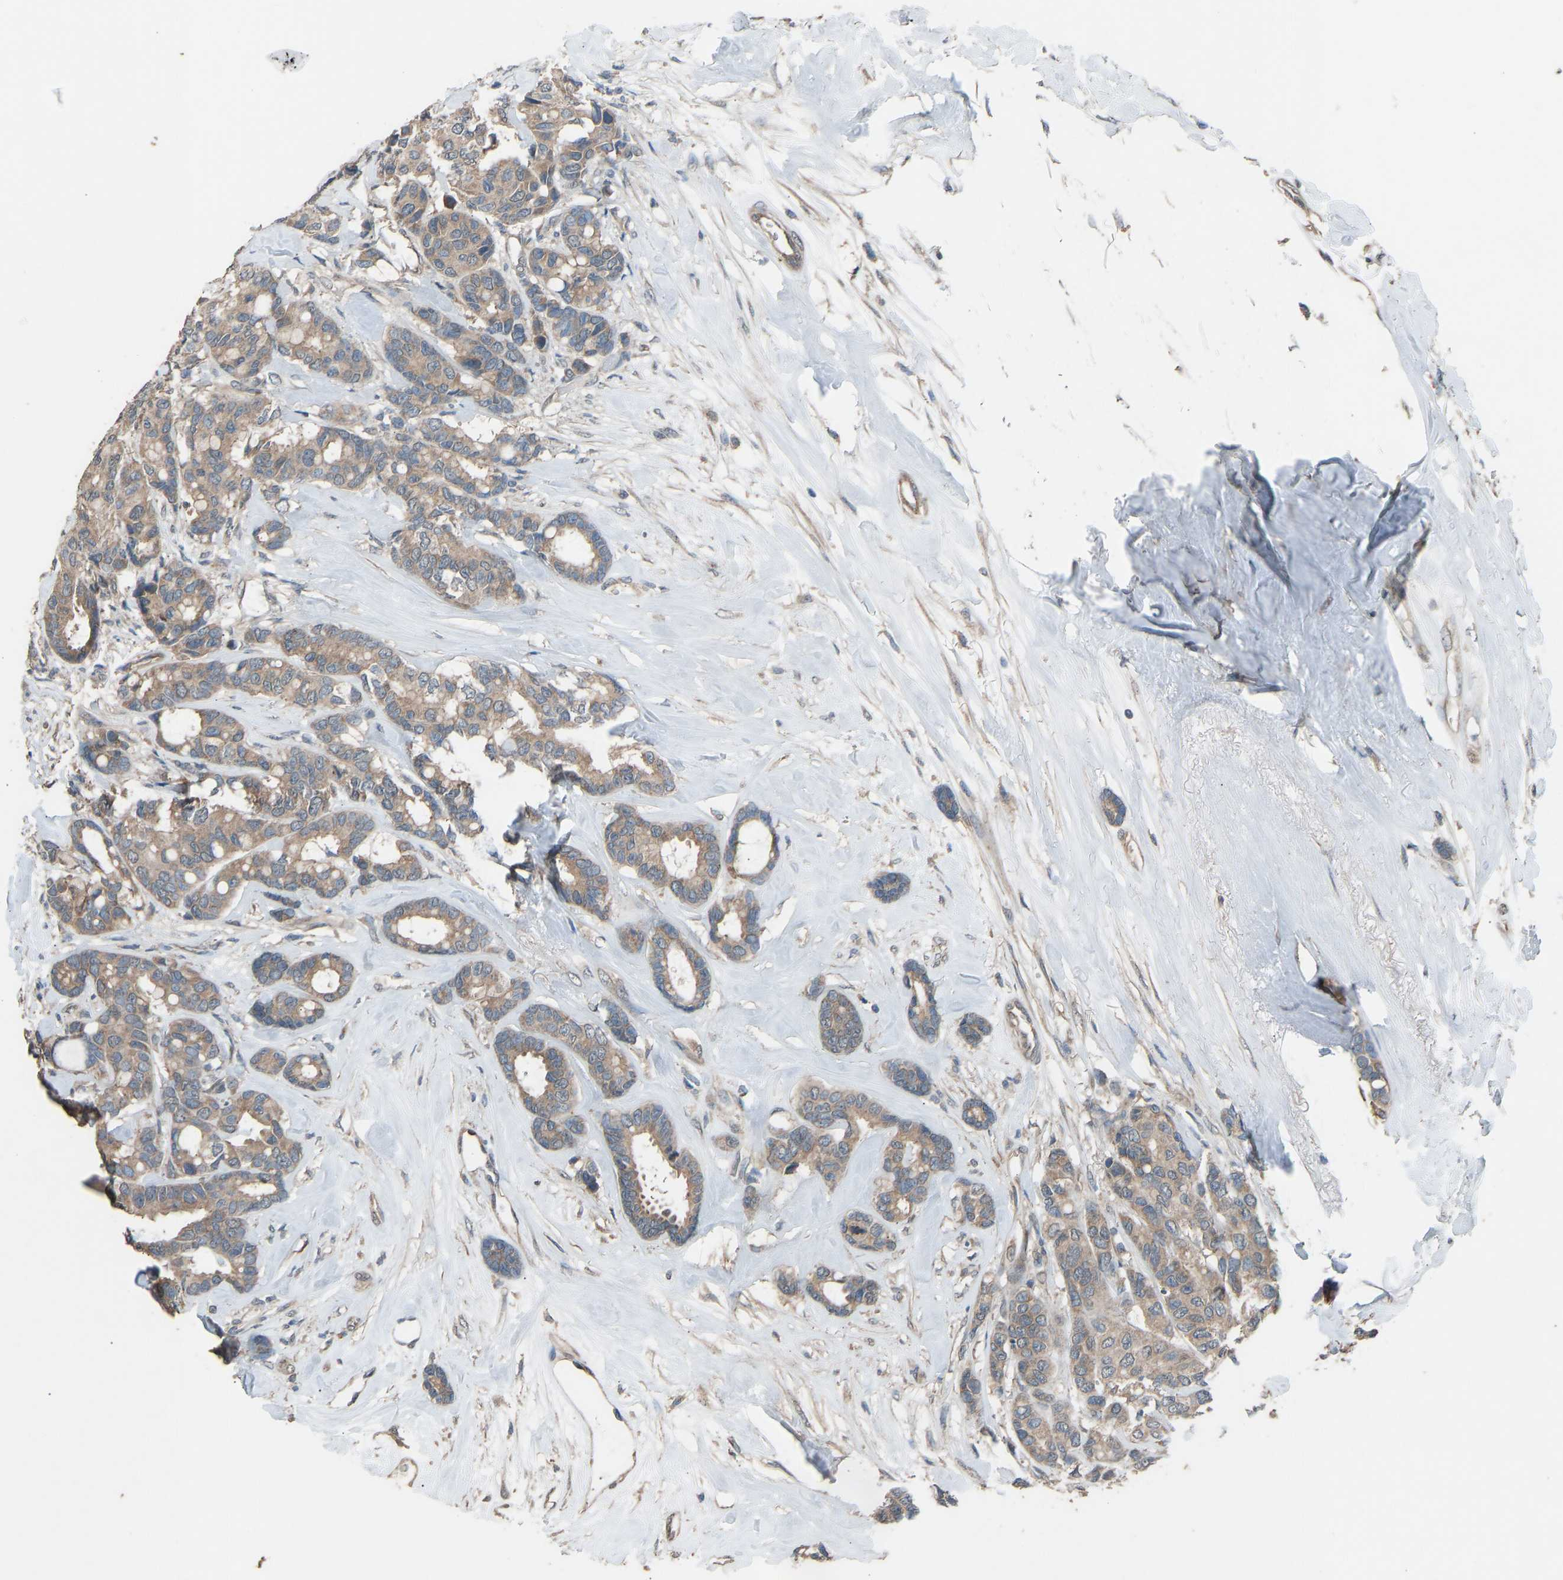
{"staining": {"intensity": "weak", "quantity": ">75%", "location": "cytoplasmic/membranous"}, "tissue": "breast cancer", "cell_type": "Tumor cells", "image_type": "cancer", "snomed": [{"axis": "morphology", "description": "Duct carcinoma"}, {"axis": "topography", "description": "Breast"}], "caption": "Breast cancer tissue shows weak cytoplasmic/membranous positivity in approximately >75% of tumor cells, visualized by immunohistochemistry.", "gene": "SLC43A1", "patient": {"sex": "female", "age": 87}}